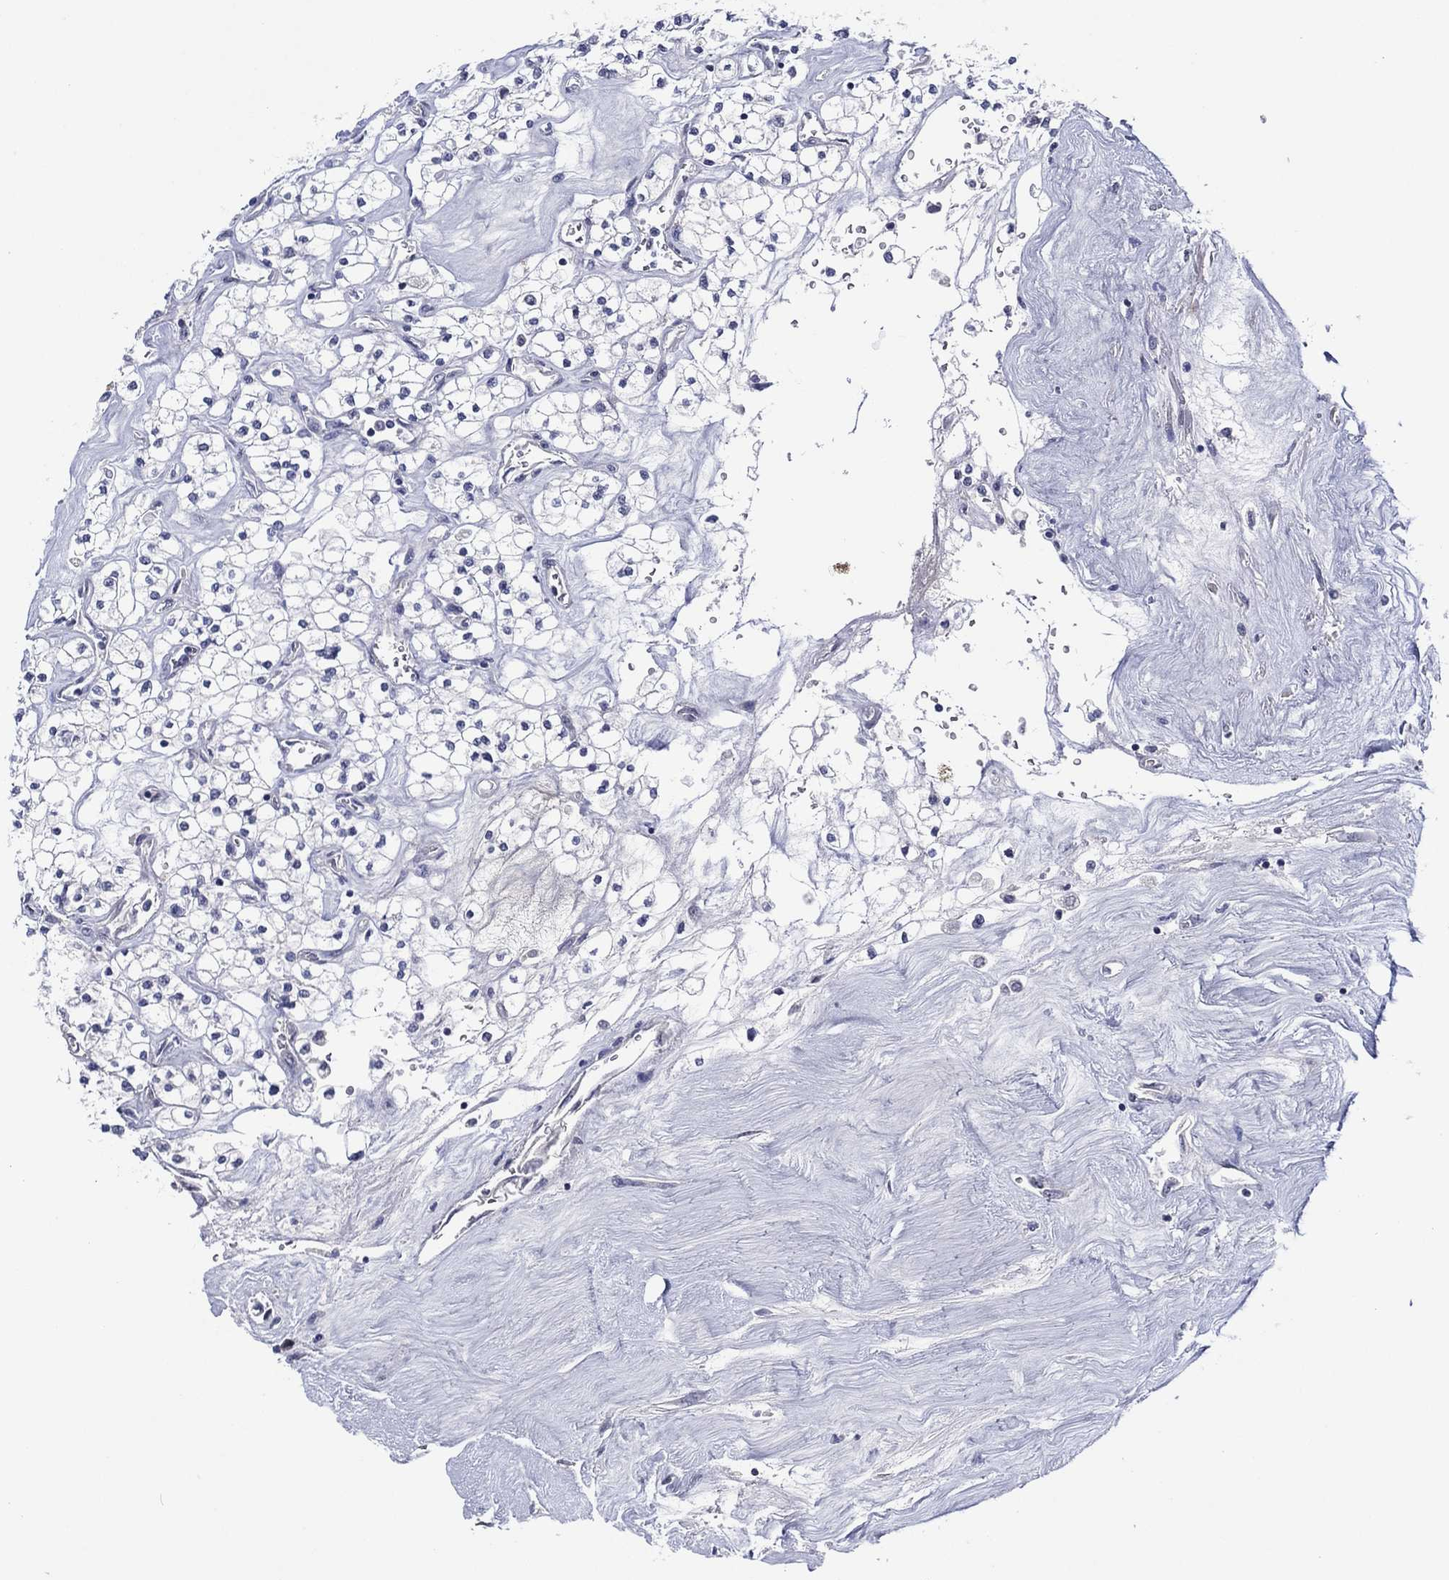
{"staining": {"intensity": "negative", "quantity": "none", "location": "none"}, "tissue": "renal cancer", "cell_type": "Tumor cells", "image_type": "cancer", "snomed": [{"axis": "morphology", "description": "Adenocarcinoma, NOS"}, {"axis": "topography", "description": "Kidney"}], "caption": "This is a photomicrograph of immunohistochemistry (IHC) staining of renal adenocarcinoma, which shows no staining in tumor cells. The staining is performed using DAB brown chromogen with nuclei counter-stained in using hematoxylin.", "gene": "GATA6", "patient": {"sex": "male", "age": 80}}